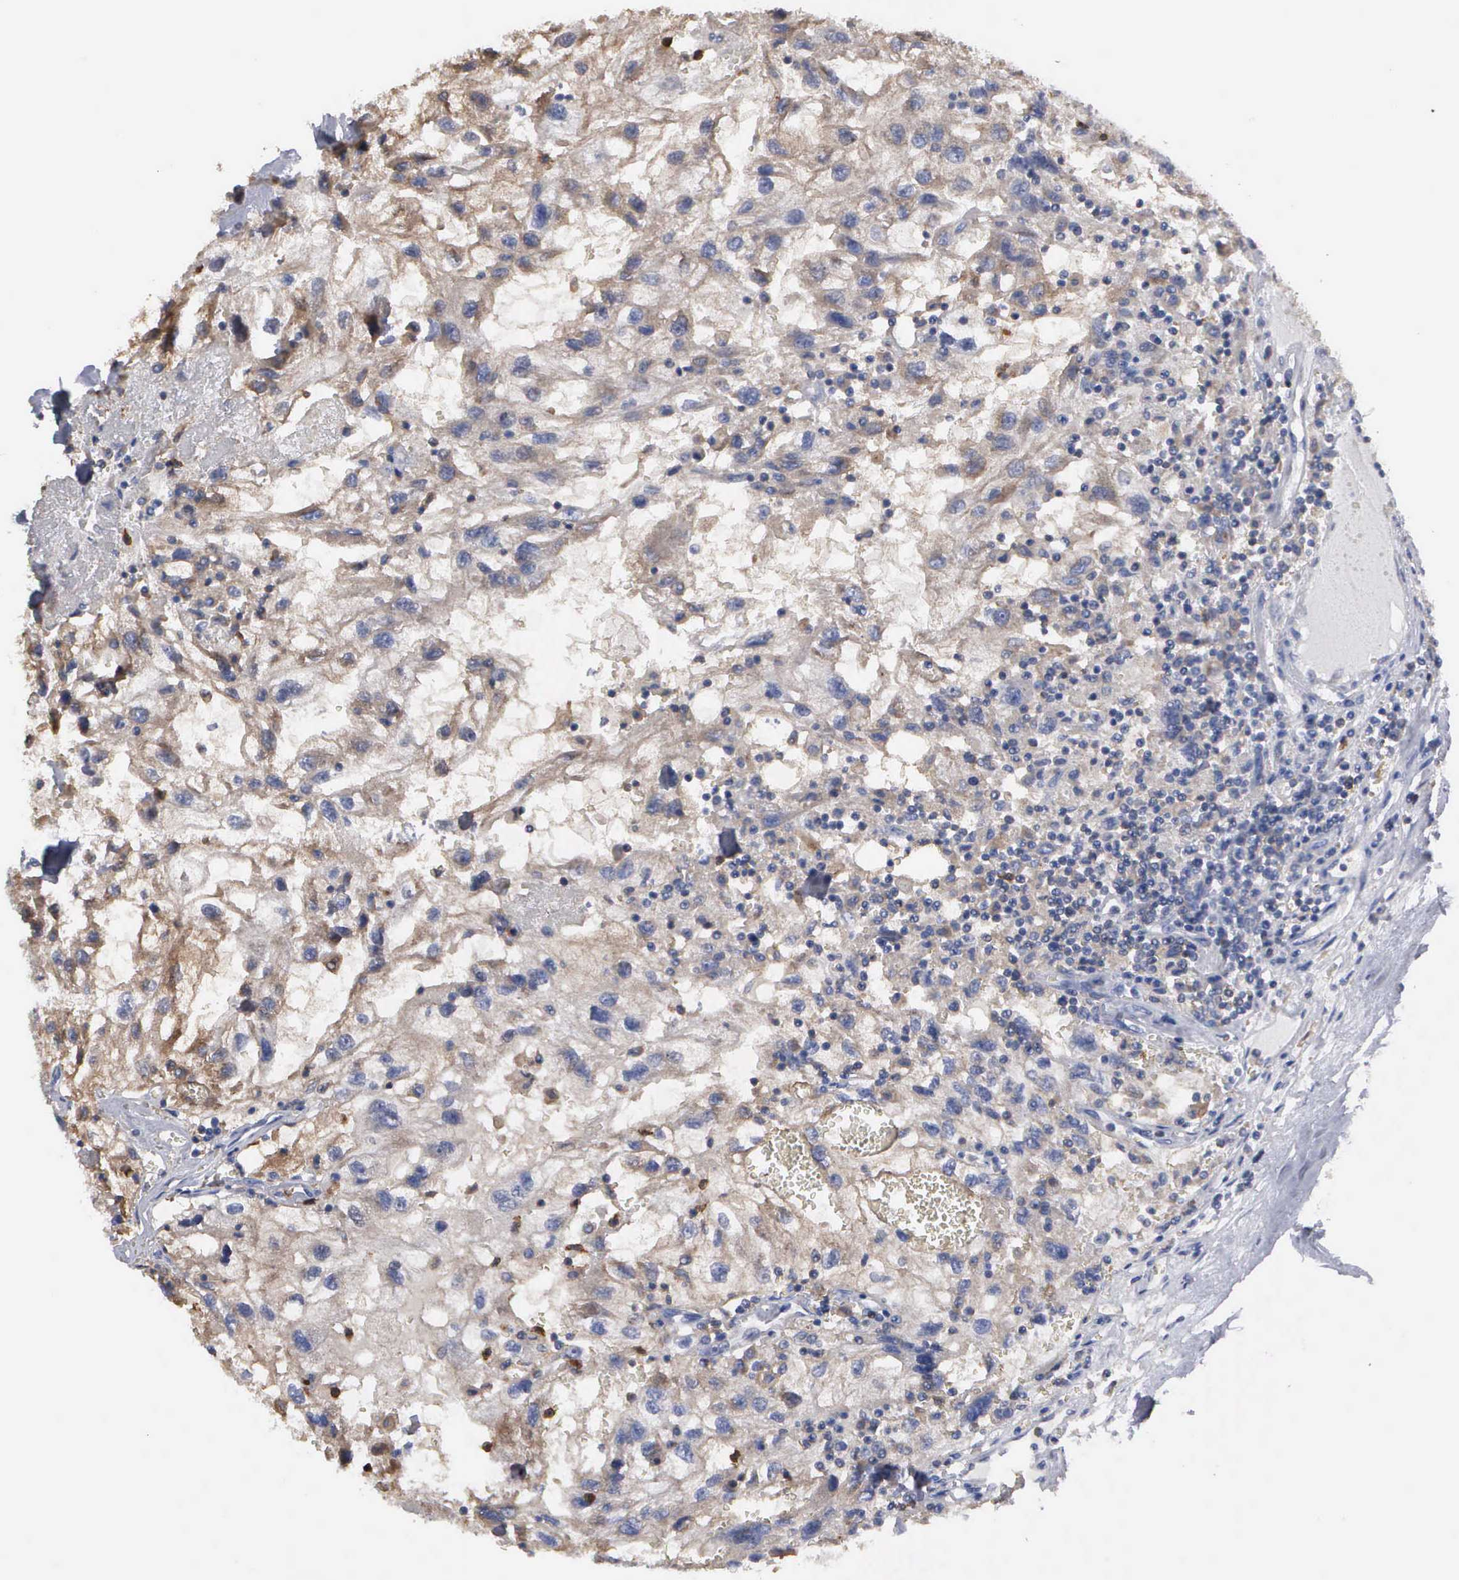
{"staining": {"intensity": "weak", "quantity": "25%-75%", "location": "cytoplasmic/membranous"}, "tissue": "renal cancer", "cell_type": "Tumor cells", "image_type": "cancer", "snomed": [{"axis": "morphology", "description": "Normal tissue, NOS"}, {"axis": "morphology", "description": "Adenocarcinoma, NOS"}, {"axis": "topography", "description": "Kidney"}], "caption": "Renal adenocarcinoma stained with DAB (3,3'-diaminobenzidine) immunohistochemistry exhibits low levels of weak cytoplasmic/membranous positivity in approximately 25%-75% of tumor cells.", "gene": "G6PD", "patient": {"sex": "male", "age": 71}}